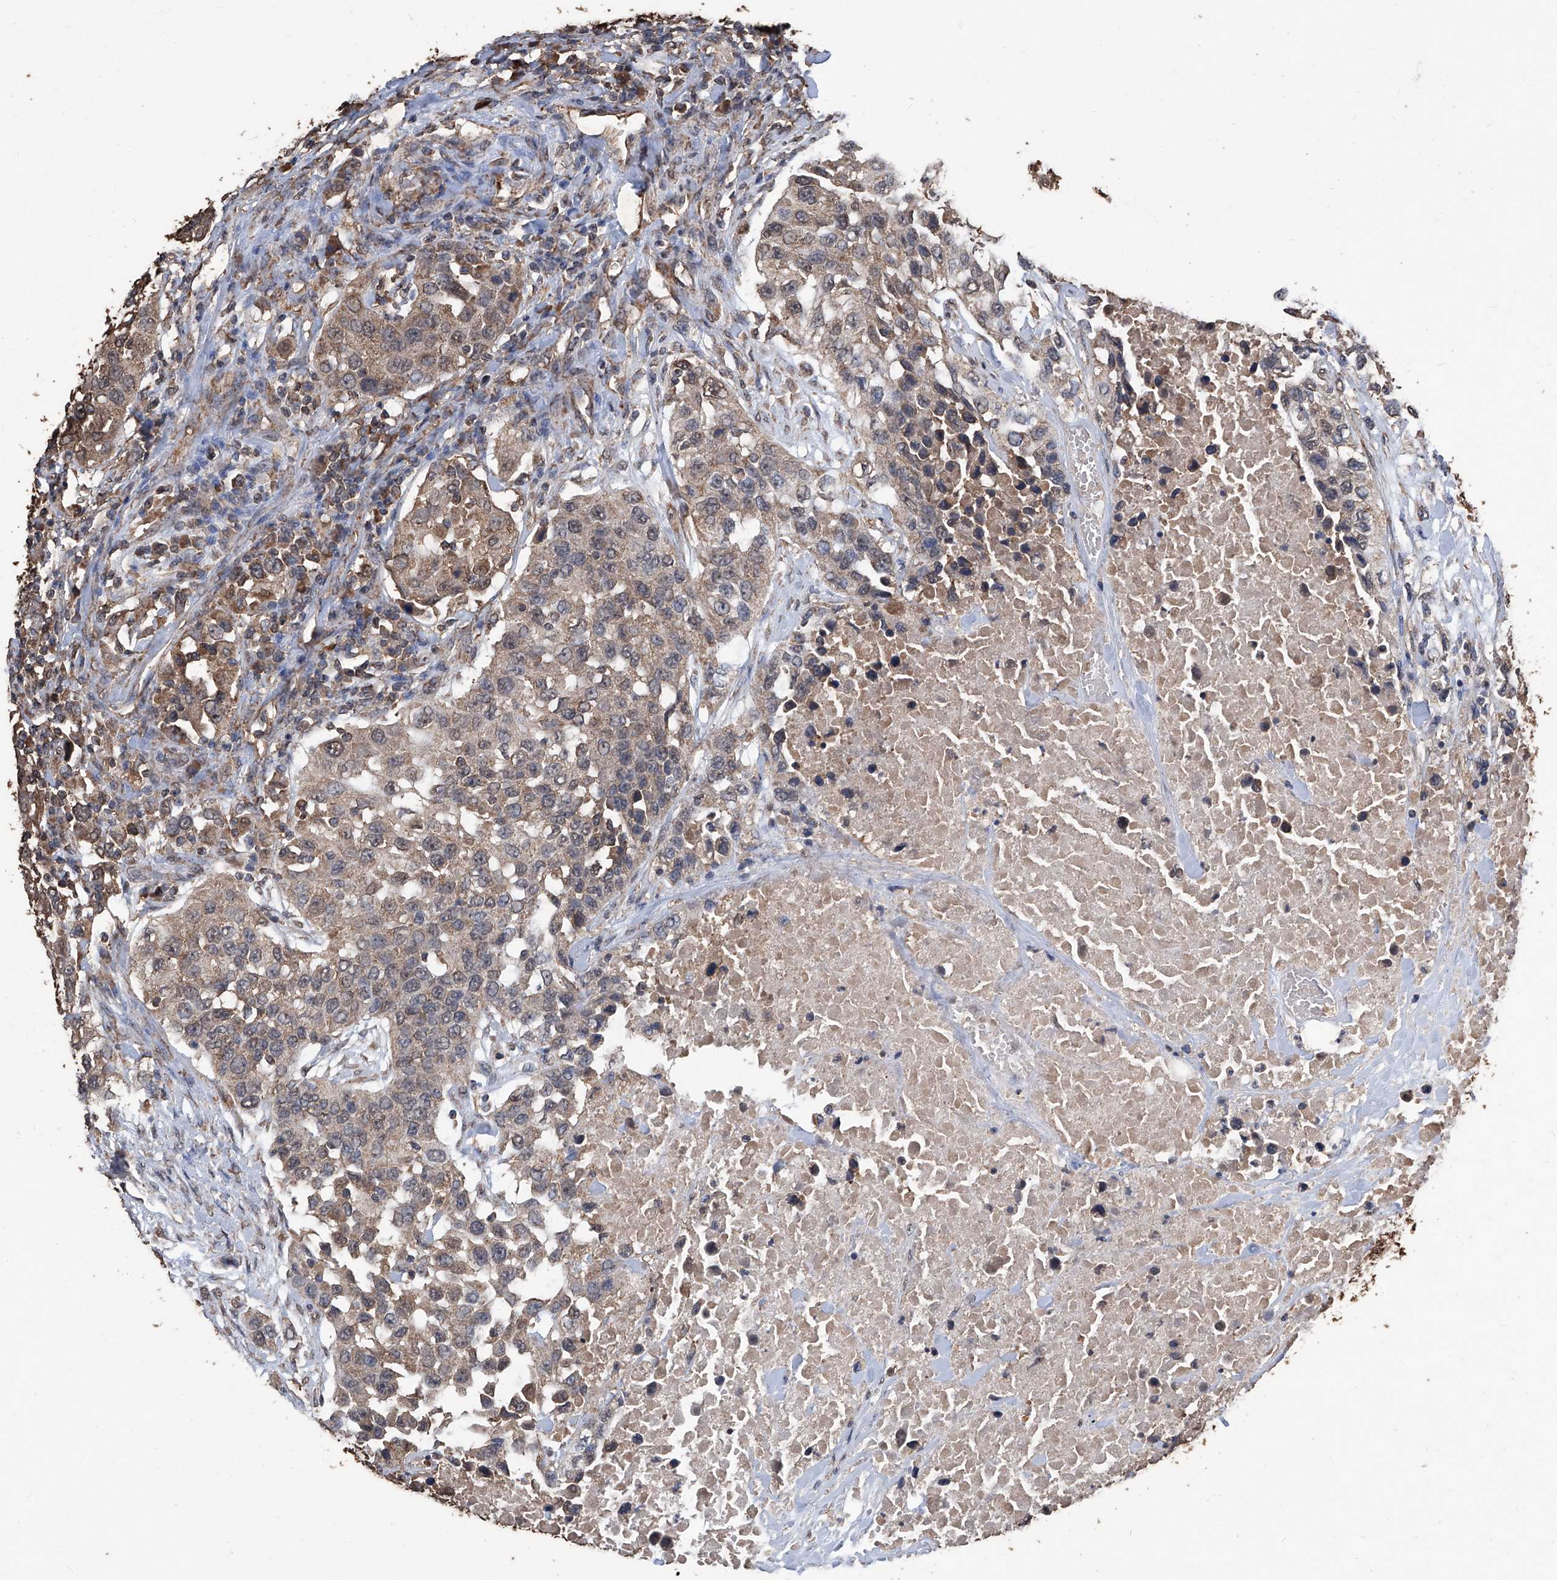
{"staining": {"intensity": "moderate", "quantity": ">75%", "location": "cytoplasmic/membranous"}, "tissue": "urothelial cancer", "cell_type": "Tumor cells", "image_type": "cancer", "snomed": [{"axis": "morphology", "description": "Urothelial carcinoma, High grade"}, {"axis": "topography", "description": "Urinary bladder"}], "caption": "The photomicrograph shows staining of high-grade urothelial carcinoma, revealing moderate cytoplasmic/membranous protein expression (brown color) within tumor cells. The staining is performed using DAB brown chromogen to label protein expression. The nuclei are counter-stained blue using hematoxylin.", "gene": "STARD7", "patient": {"sex": "female", "age": 80}}